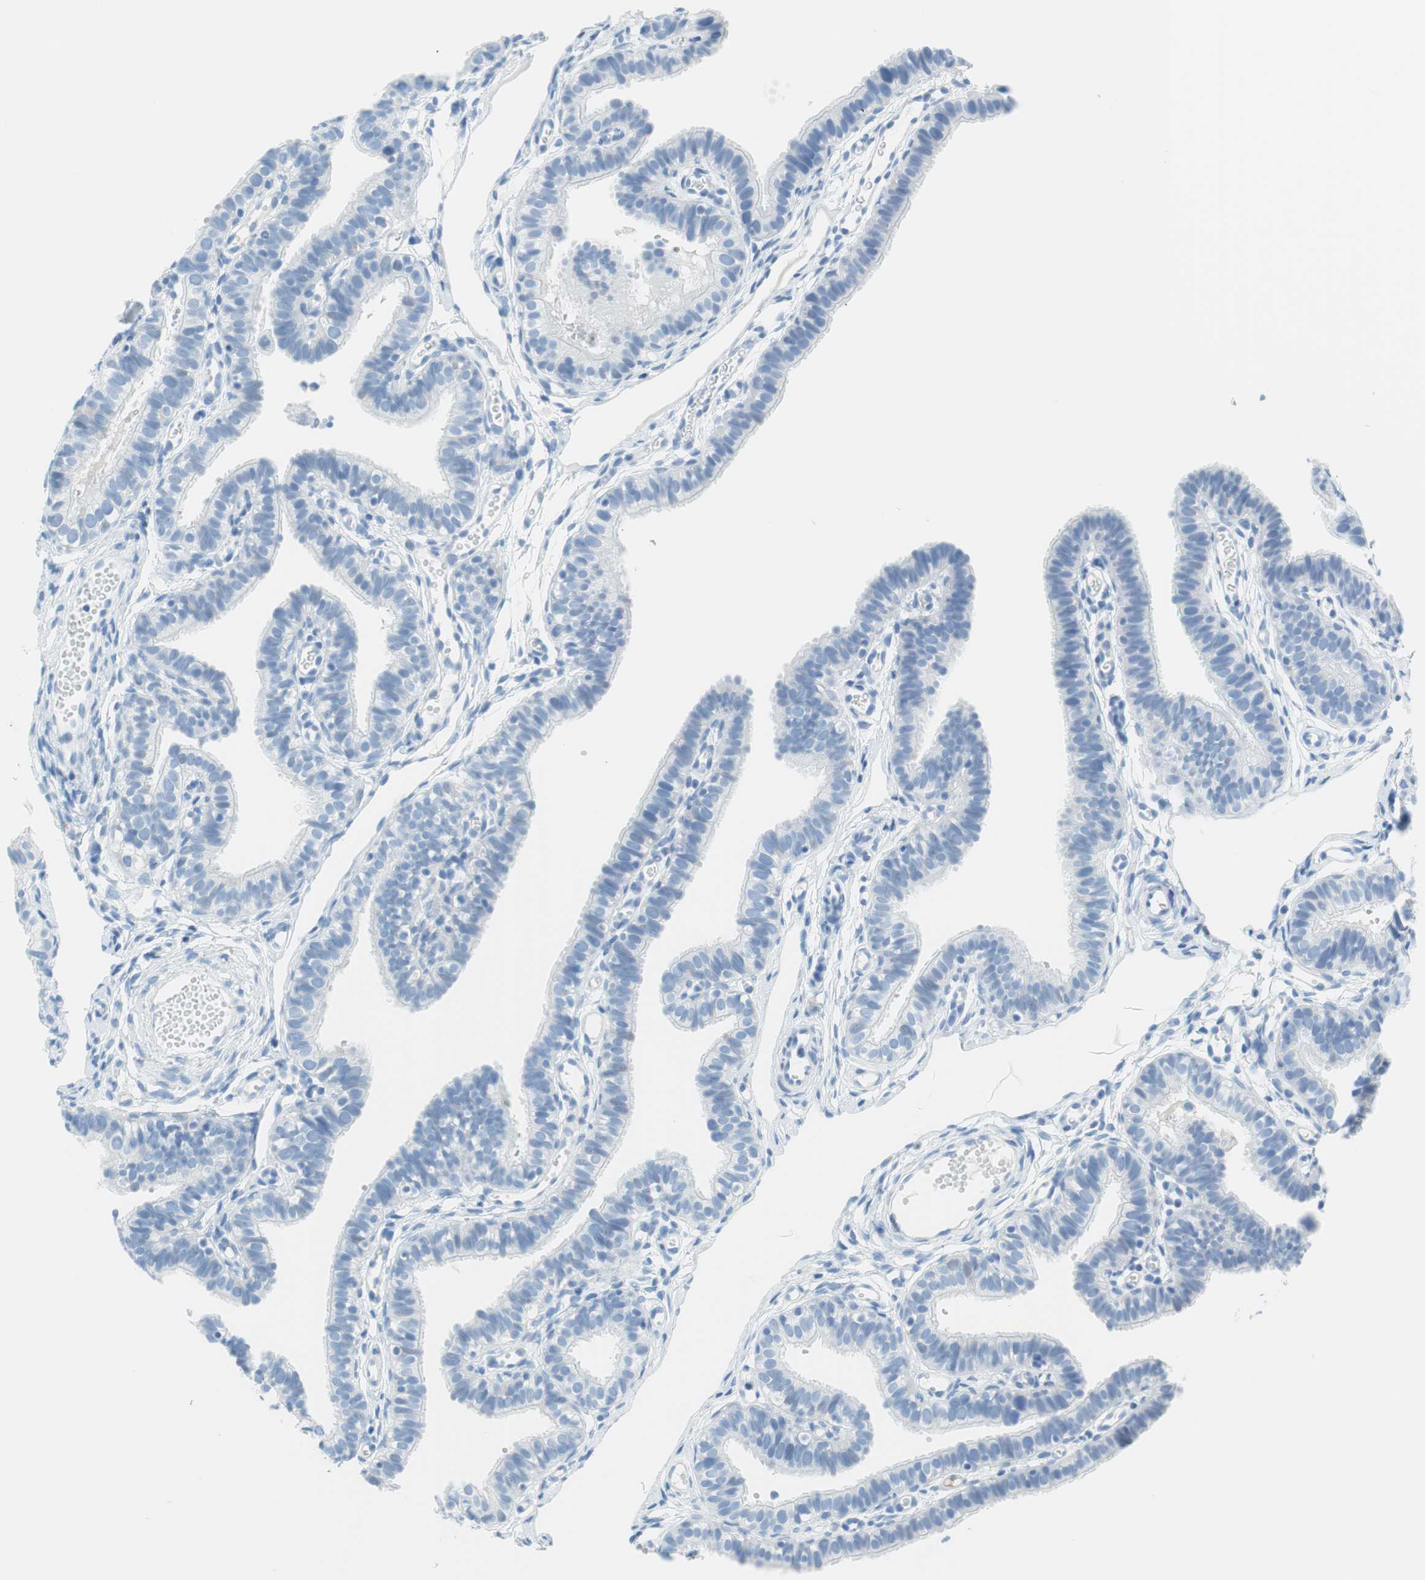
{"staining": {"intensity": "negative", "quantity": "none", "location": "none"}, "tissue": "fallopian tube", "cell_type": "Glandular cells", "image_type": "normal", "snomed": [{"axis": "morphology", "description": "Normal tissue, NOS"}, {"axis": "topography", "description": "Fallopian tube"}, {"axis": "topography", "description": "Placenta"}], "caption": "The micrograph shows no staining of glandular cells in benign fallopian tube.", "gene": "MYH1", "patient": {"sex": "female", "age": 34}}